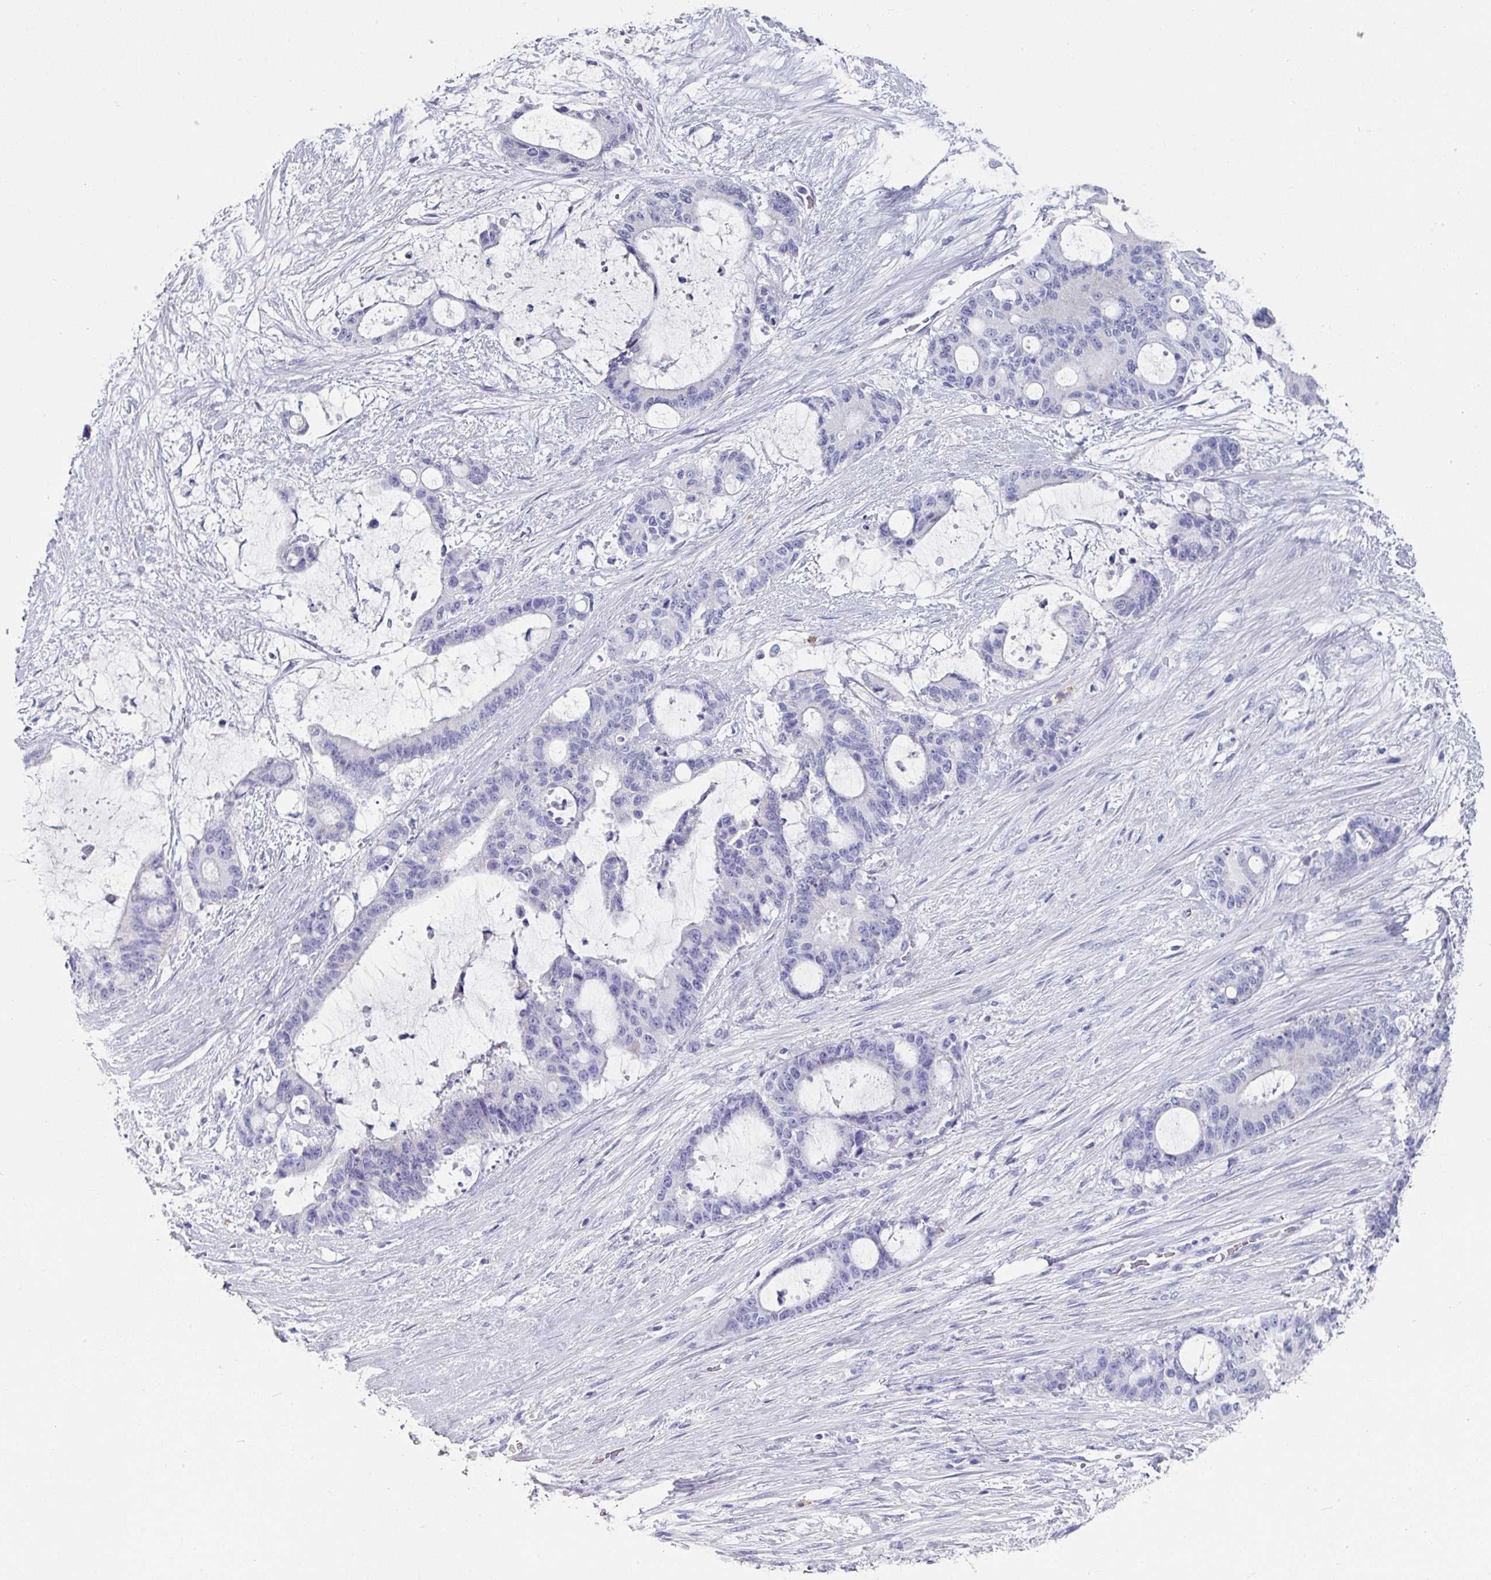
{"staining": {"intensity": "negative", "quantity": "none", "location": "none"}, "tissue": "liver cancer", "cell_type": "Tumor cells", "image_type": "cancer", "snomed": [{"axis": "morphology", "description": "Normal tissue, NOS"}, {"axis": "morphology", "description": "Cholangiocarcinoma"}, {"axis": "topography", "description": "Liver"}, {"axis": "topography", "description": "Peripheral nerve tissue"}], "caption": "There is no significant staining in tumor cells of liver cancer (cholangiocarcinoma).", "gene": "SETBP1", "patient": {"sex": "female", "age": 73}}